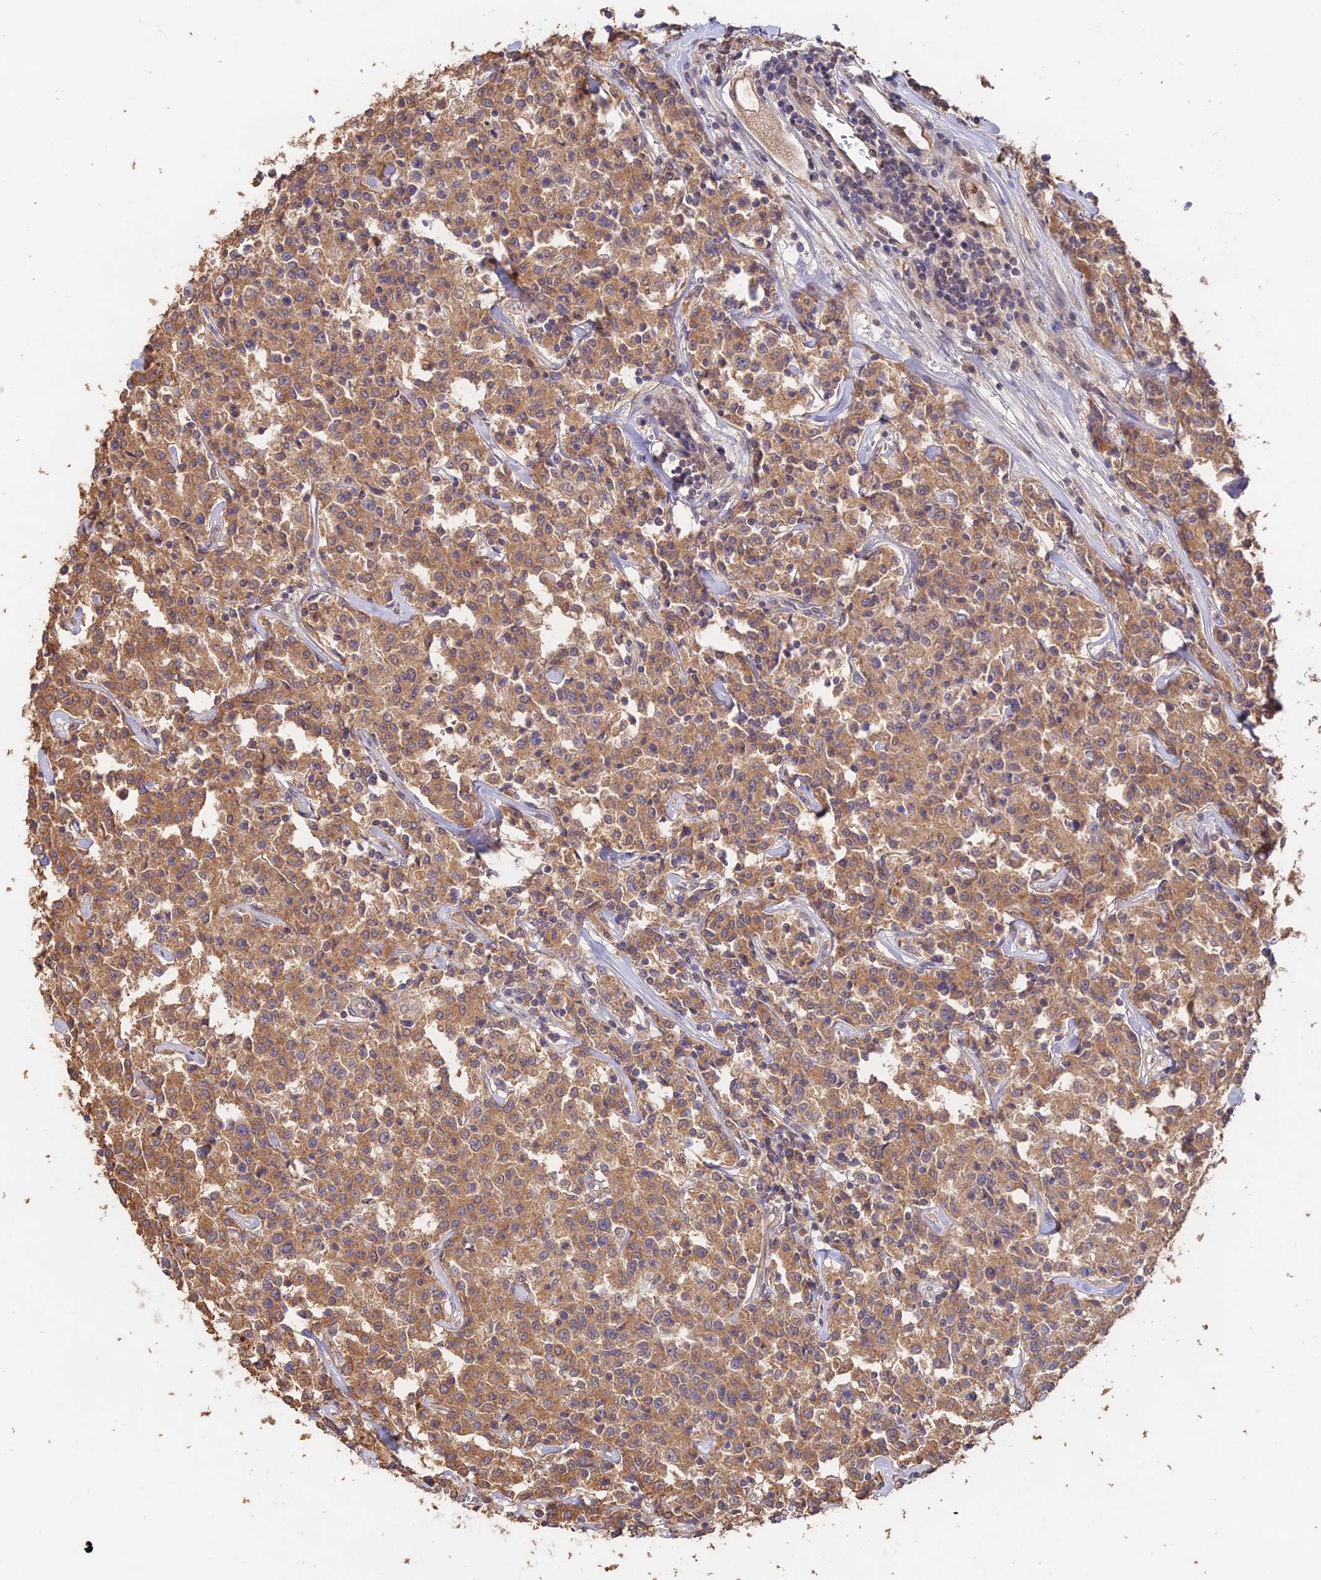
{"staining": {"intensity": "moderate", "quantity": ">75%", "location": "cytoplasmic/membranous"}, "tissue": "lymphoma", "cell_type": "Tumor cells", "image_type": "cancer", "snomed": [{"axis": "morphology", "description": "Malignant lymphoma, non-Hodgkin's type, Low grade"}, {"axis": "topography", "description": "Small intestine"}], "caption": "A histopathology image of human malignant lymphoma, non-Hodgkin's type (low-grade) stained for a protein exhibits moderate cytoplasmic/membranous brown staining in tumor cells.", "gene": "CLCF1", "patient": {"sex": "female", "age": 59}}